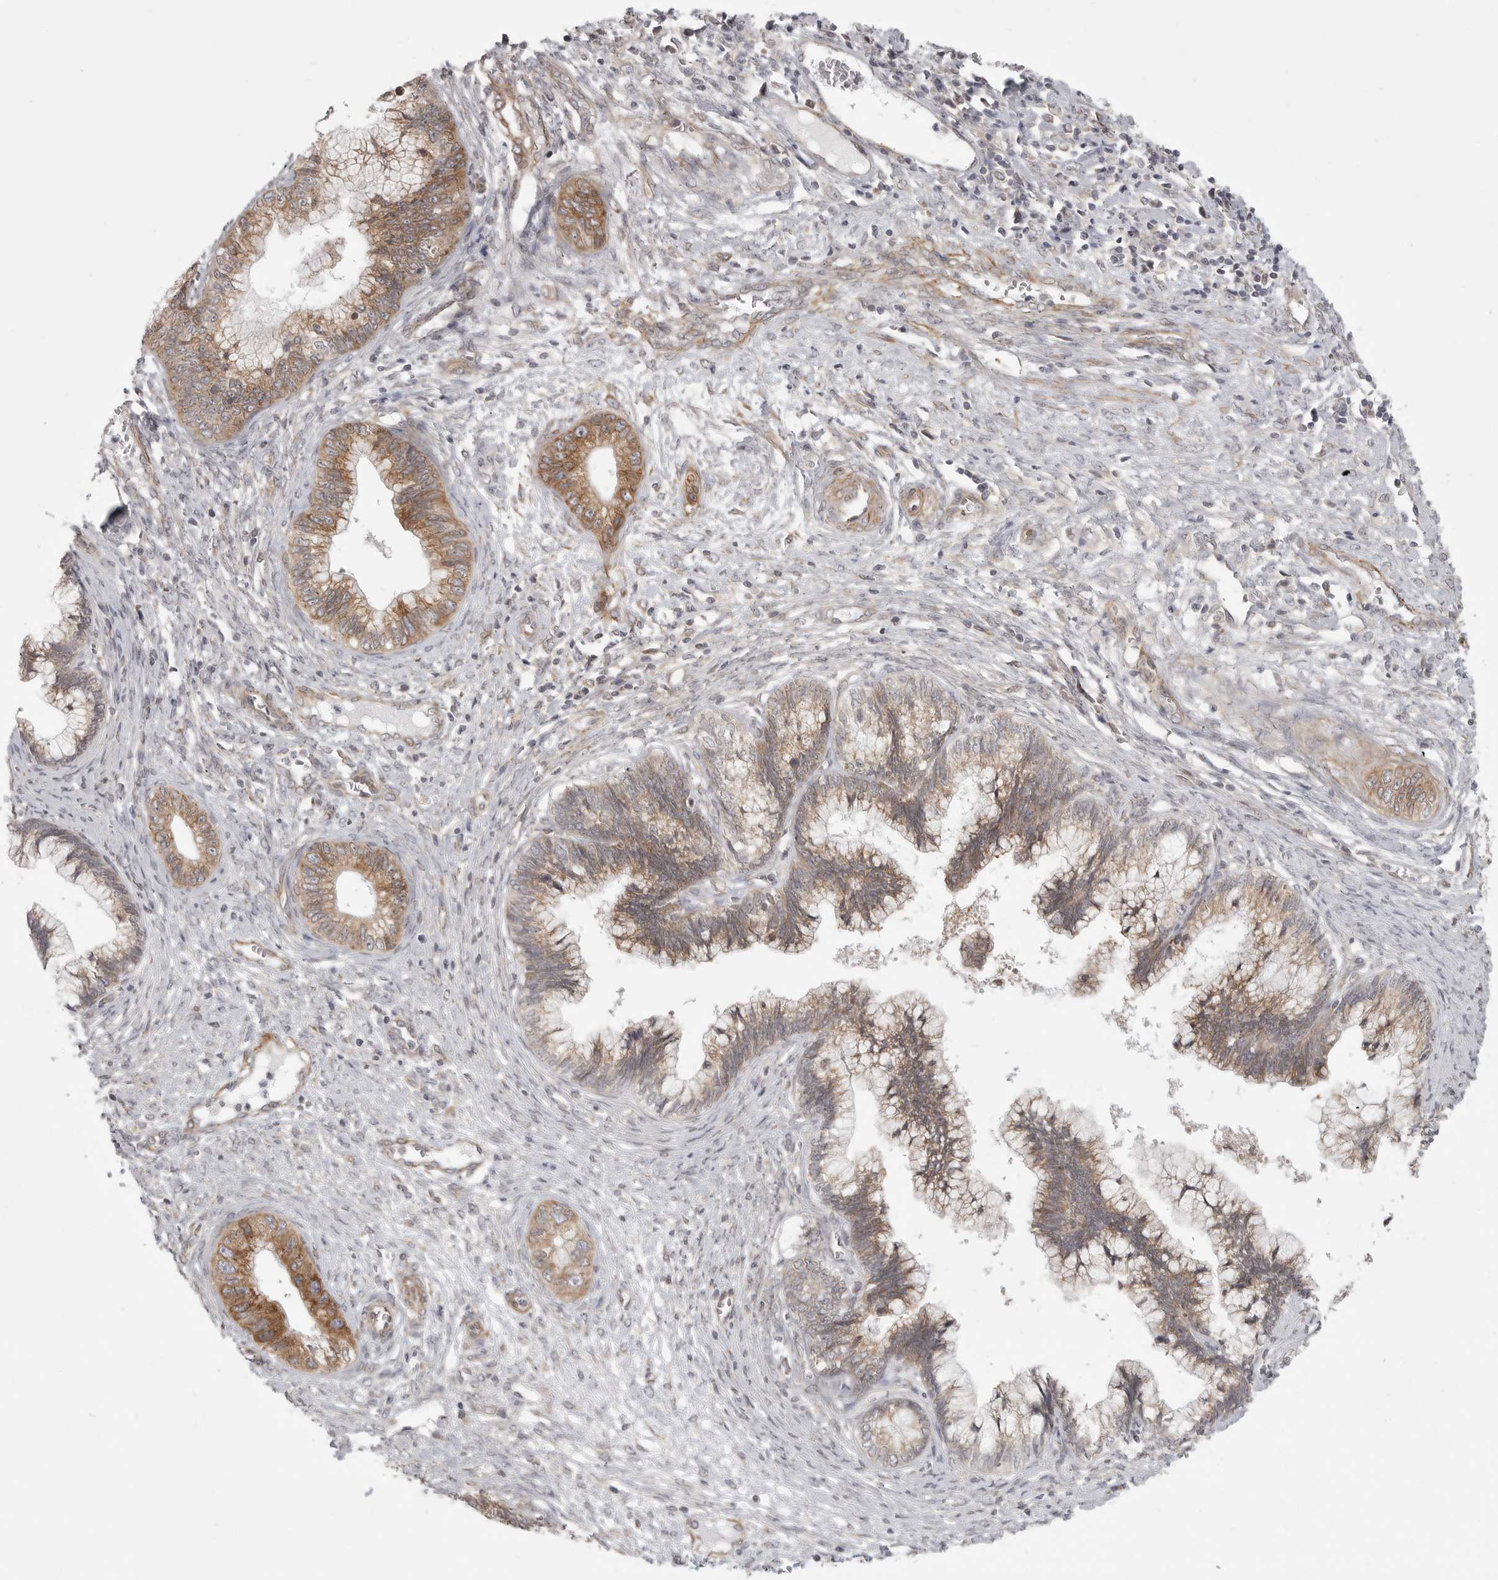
{"staining": {"intensity": "moderate", "quantity": ">75%", "location": "cytoplasmic/membranous"}, "tissue": "cervical cancer", "cell_type": "Tumor cells", "image_type": "cancer", "snomed": [{"axis": "morphology", "description": "Adenocarcinoma, NOS"}, {"axis": "topography", "description": "Cervix"}], "caption": "A brown stain labels moderate cytoplasmic/membranous expression of a protein in adenocarcinoma (cervical) tumor cells.", "gene": "CERS2", "patient": {"sex": "female", "age": 44}}